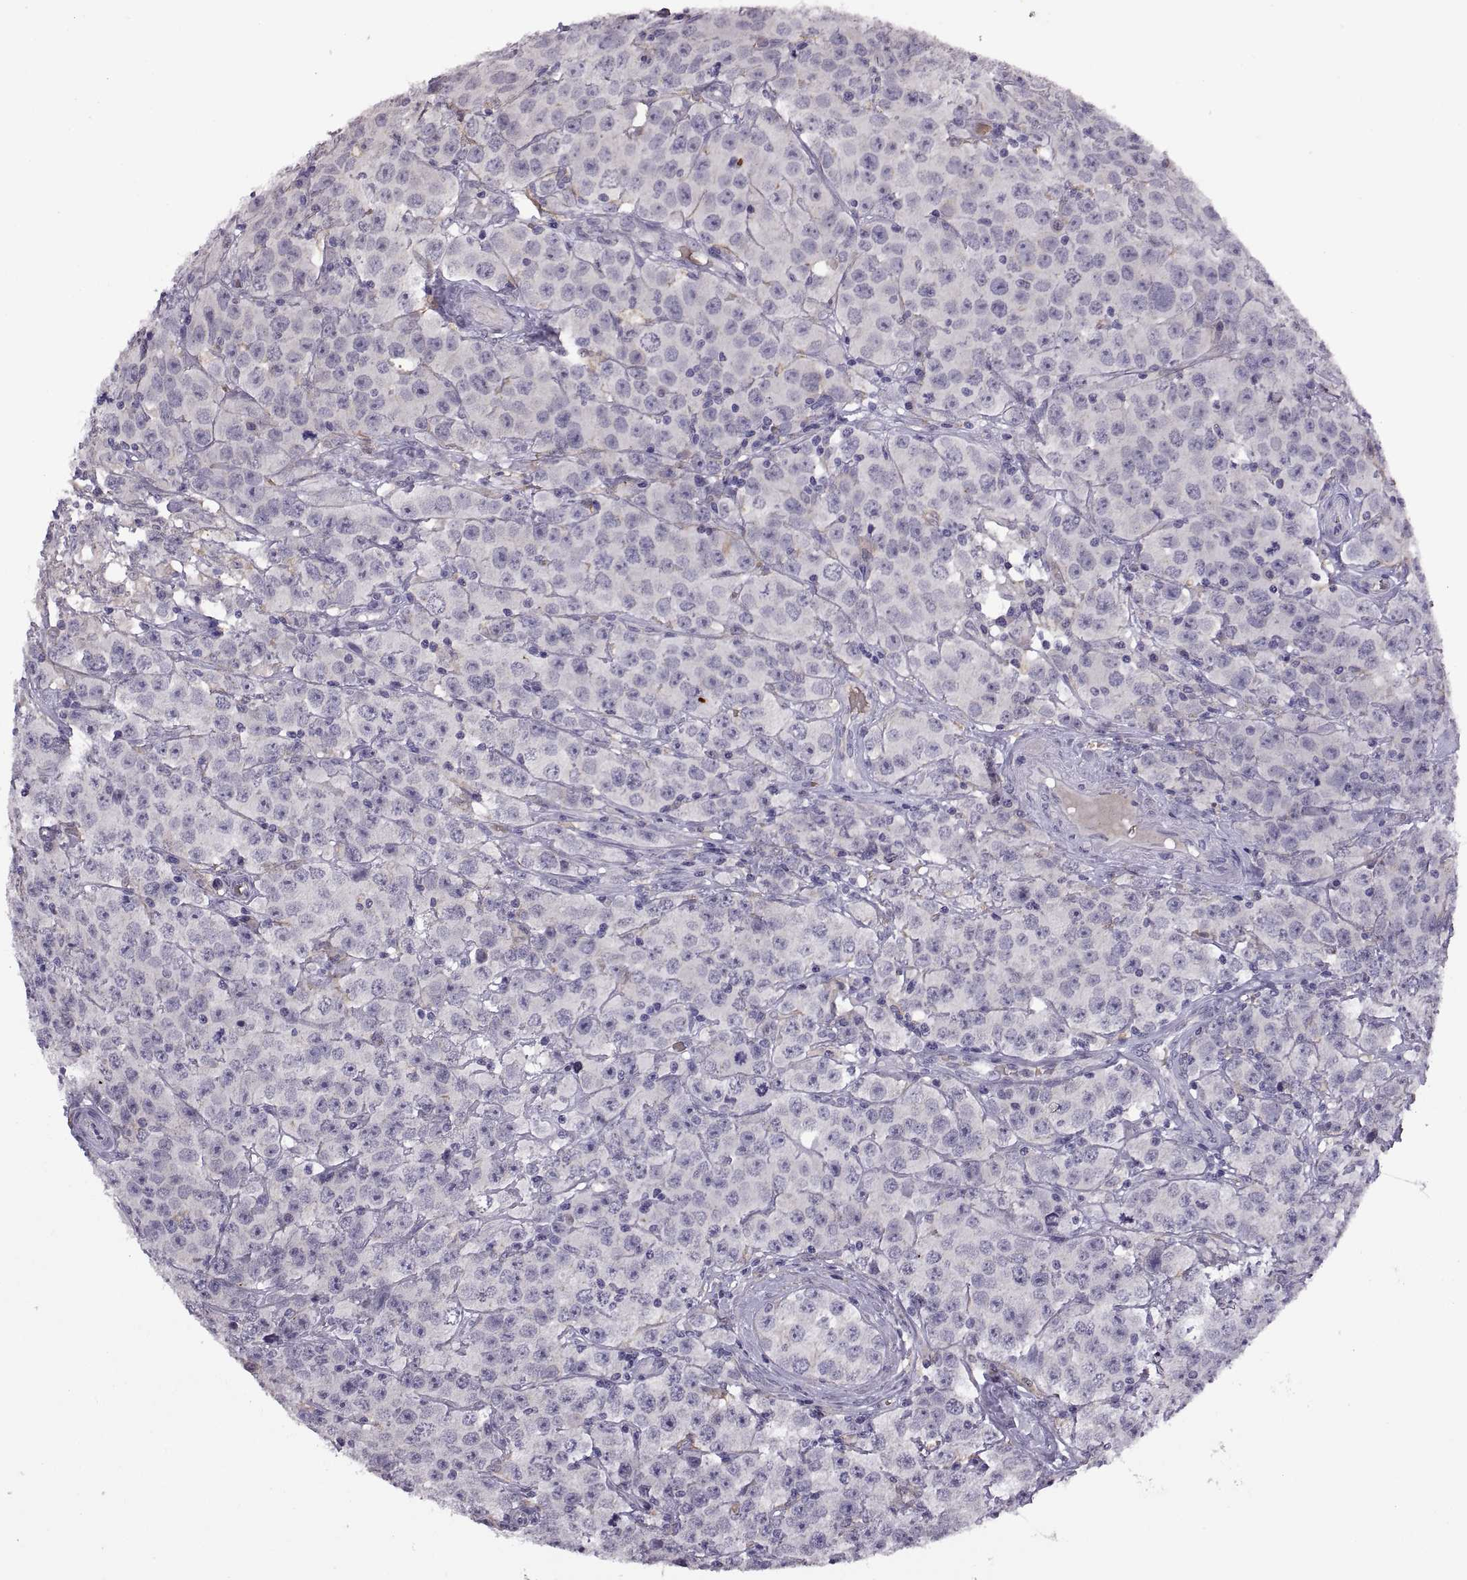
{"staining": {"intensity": "negative", "quantity": "none", "location": "none"}, "tissue": "testis cancer", "cell_type": "Tumor cells", "image_type": "cancer", "snomed": [{"axis": "morphology", "description": "Seminoma, NOS"}, {"axis": "topography", "description": "Testis"}], "caption": "IHC of human testis cancer (seminoma) displays no expression in tumor cells.", "gene": "MEIOC", "patient": {"sex": "male", "age": 52}}